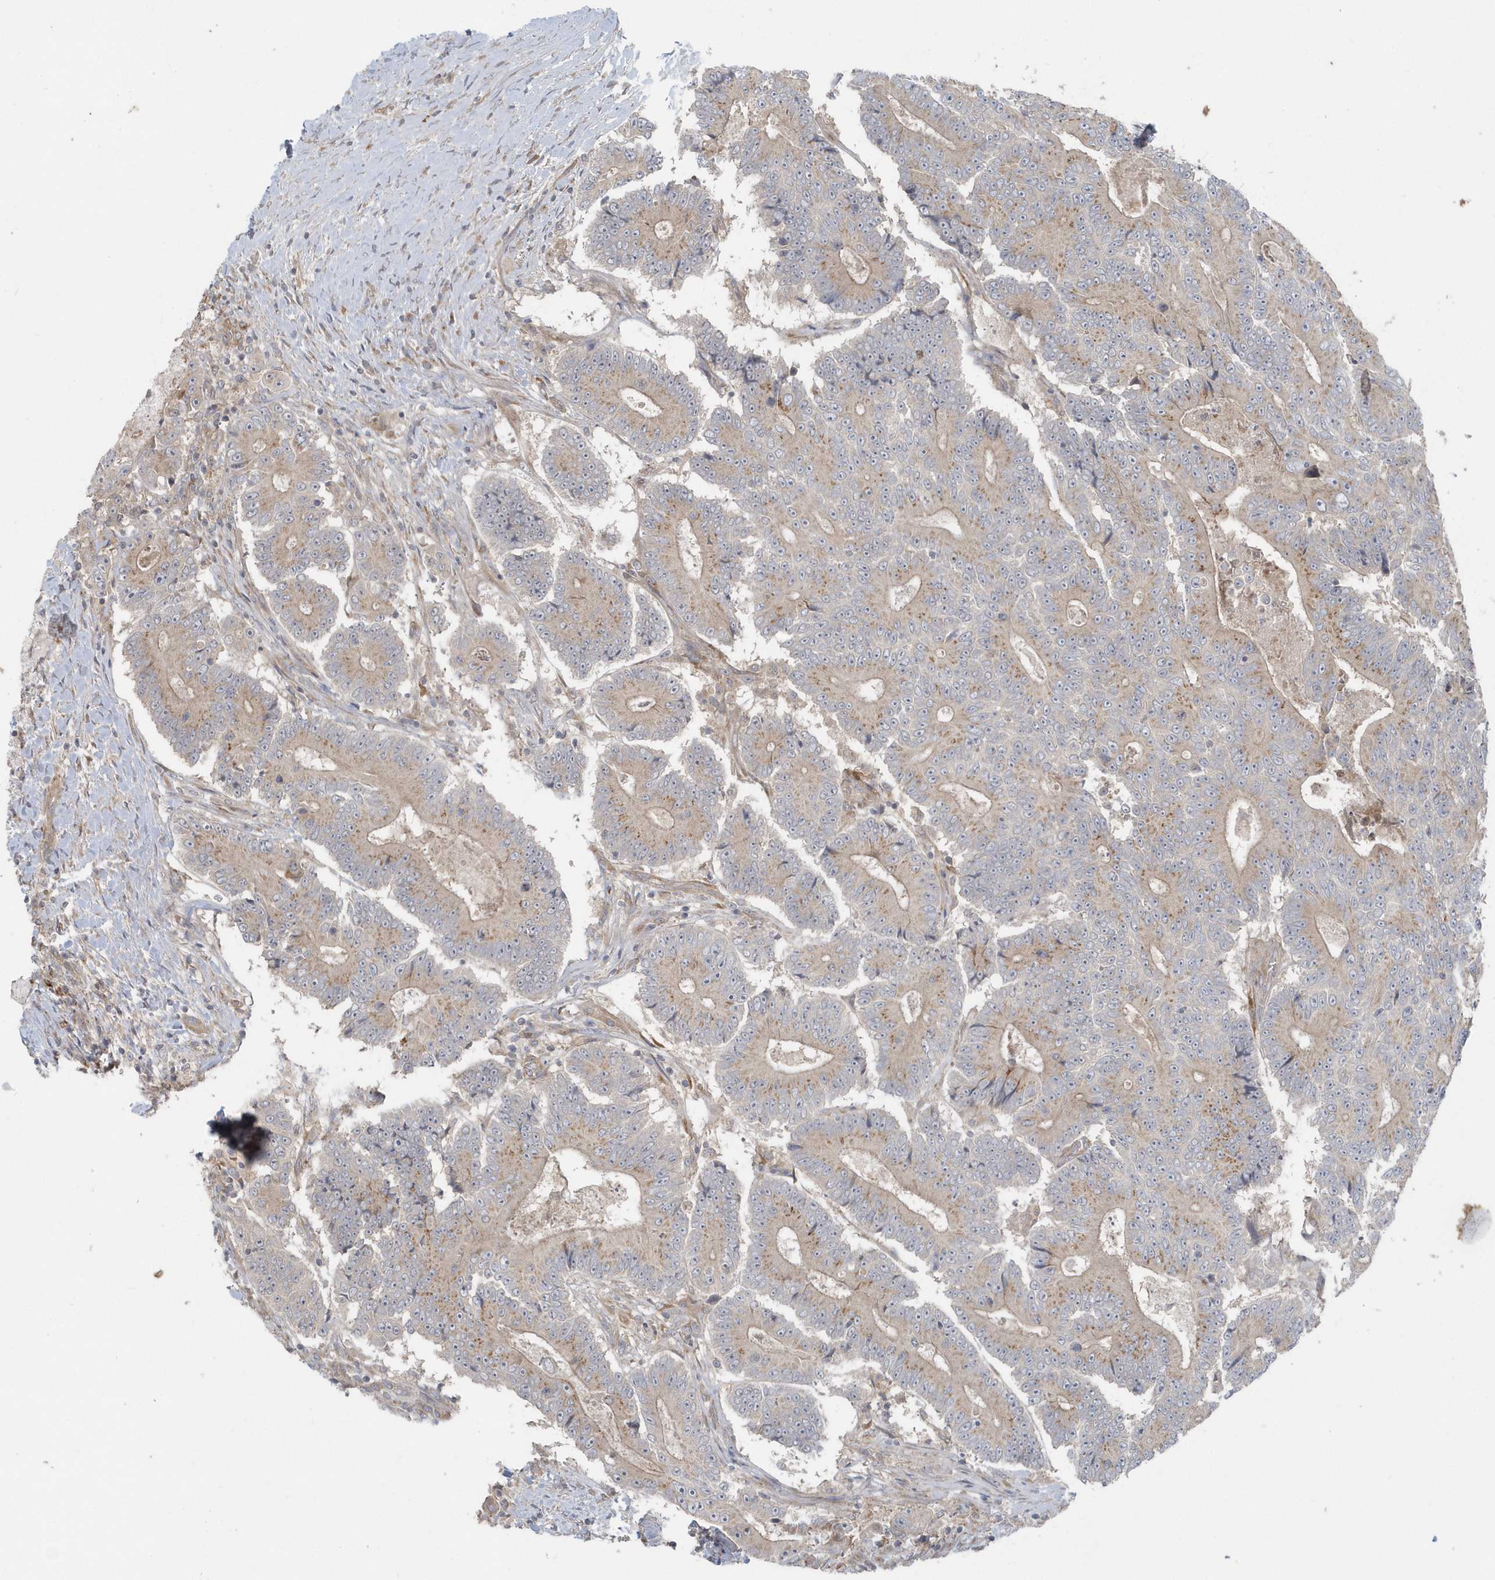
{"staining": {"intensity": "weak", "quantity": "<25%", "location": "cytoplasmic/membranous"}, "tissue": "colorectal cancer", "cell_type": "Tumor cells", "image_type": "cancer", "snomed": [{"axis": "morphology", "description": "Adenocarcinoma, NOS"}, {"axis": "topography", "description": "Colon"}], "caption": "The image demonstrates no staining of tumor cells in adenocarcinoma (colorectal).", "gene": "ACTR1A", "patient": {"sex": "male", "age": 83}}